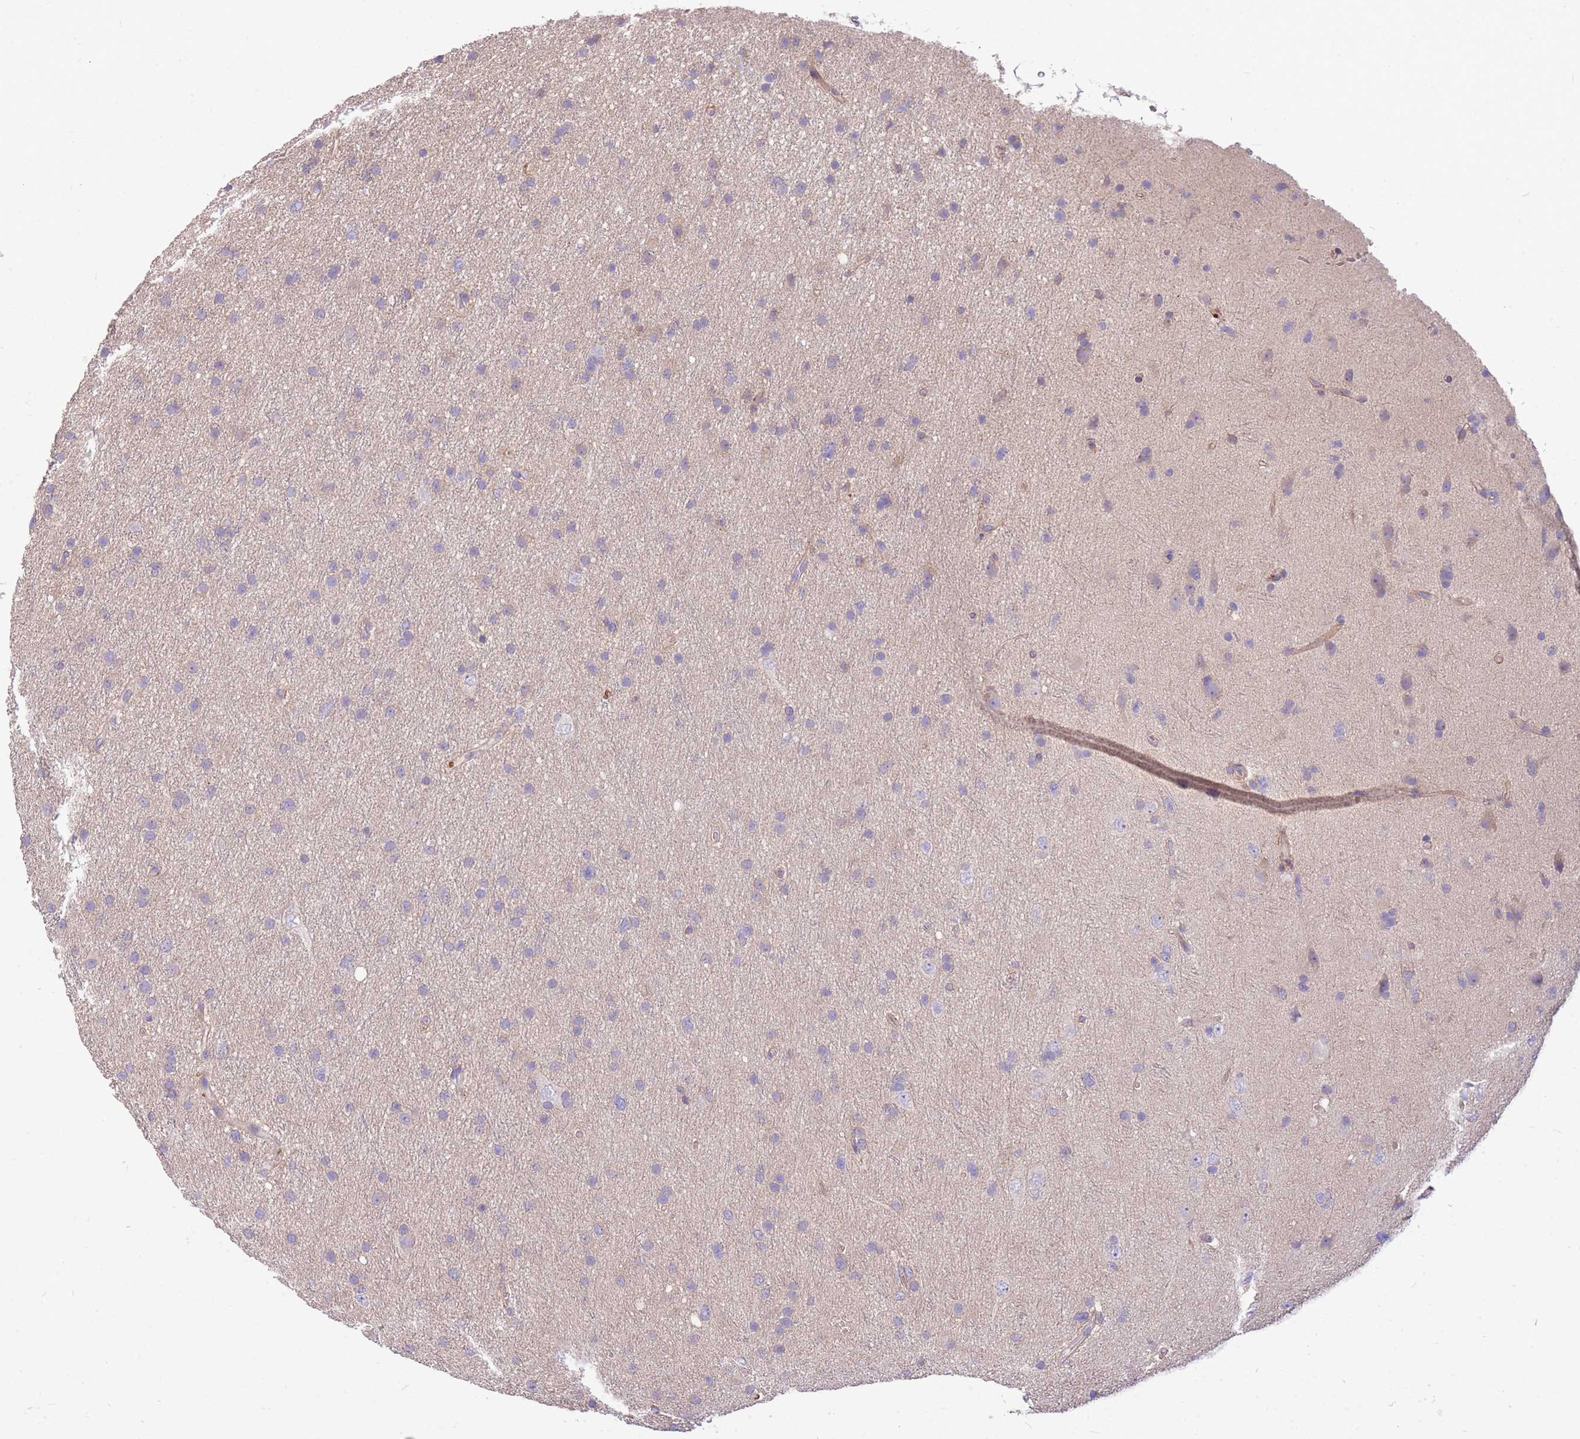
{"staining": {"intensity": "negative", "quantity": "none", "location": "none"}, "tissue": "glioma", "cell_type": "Tumor cells", "image_type": "cancer", "snomed": [{"axis": "morphology", "description": "Glioma, malignant, Low grade"}, {"axis": "topography", "description": "Cerebral cortex"}], "caption": "IHC of malignant low-grade glioma reveals no positivity in tumor cells.", "gene": "OR5T1", "patient": {"sex": "female", "age": 39}}